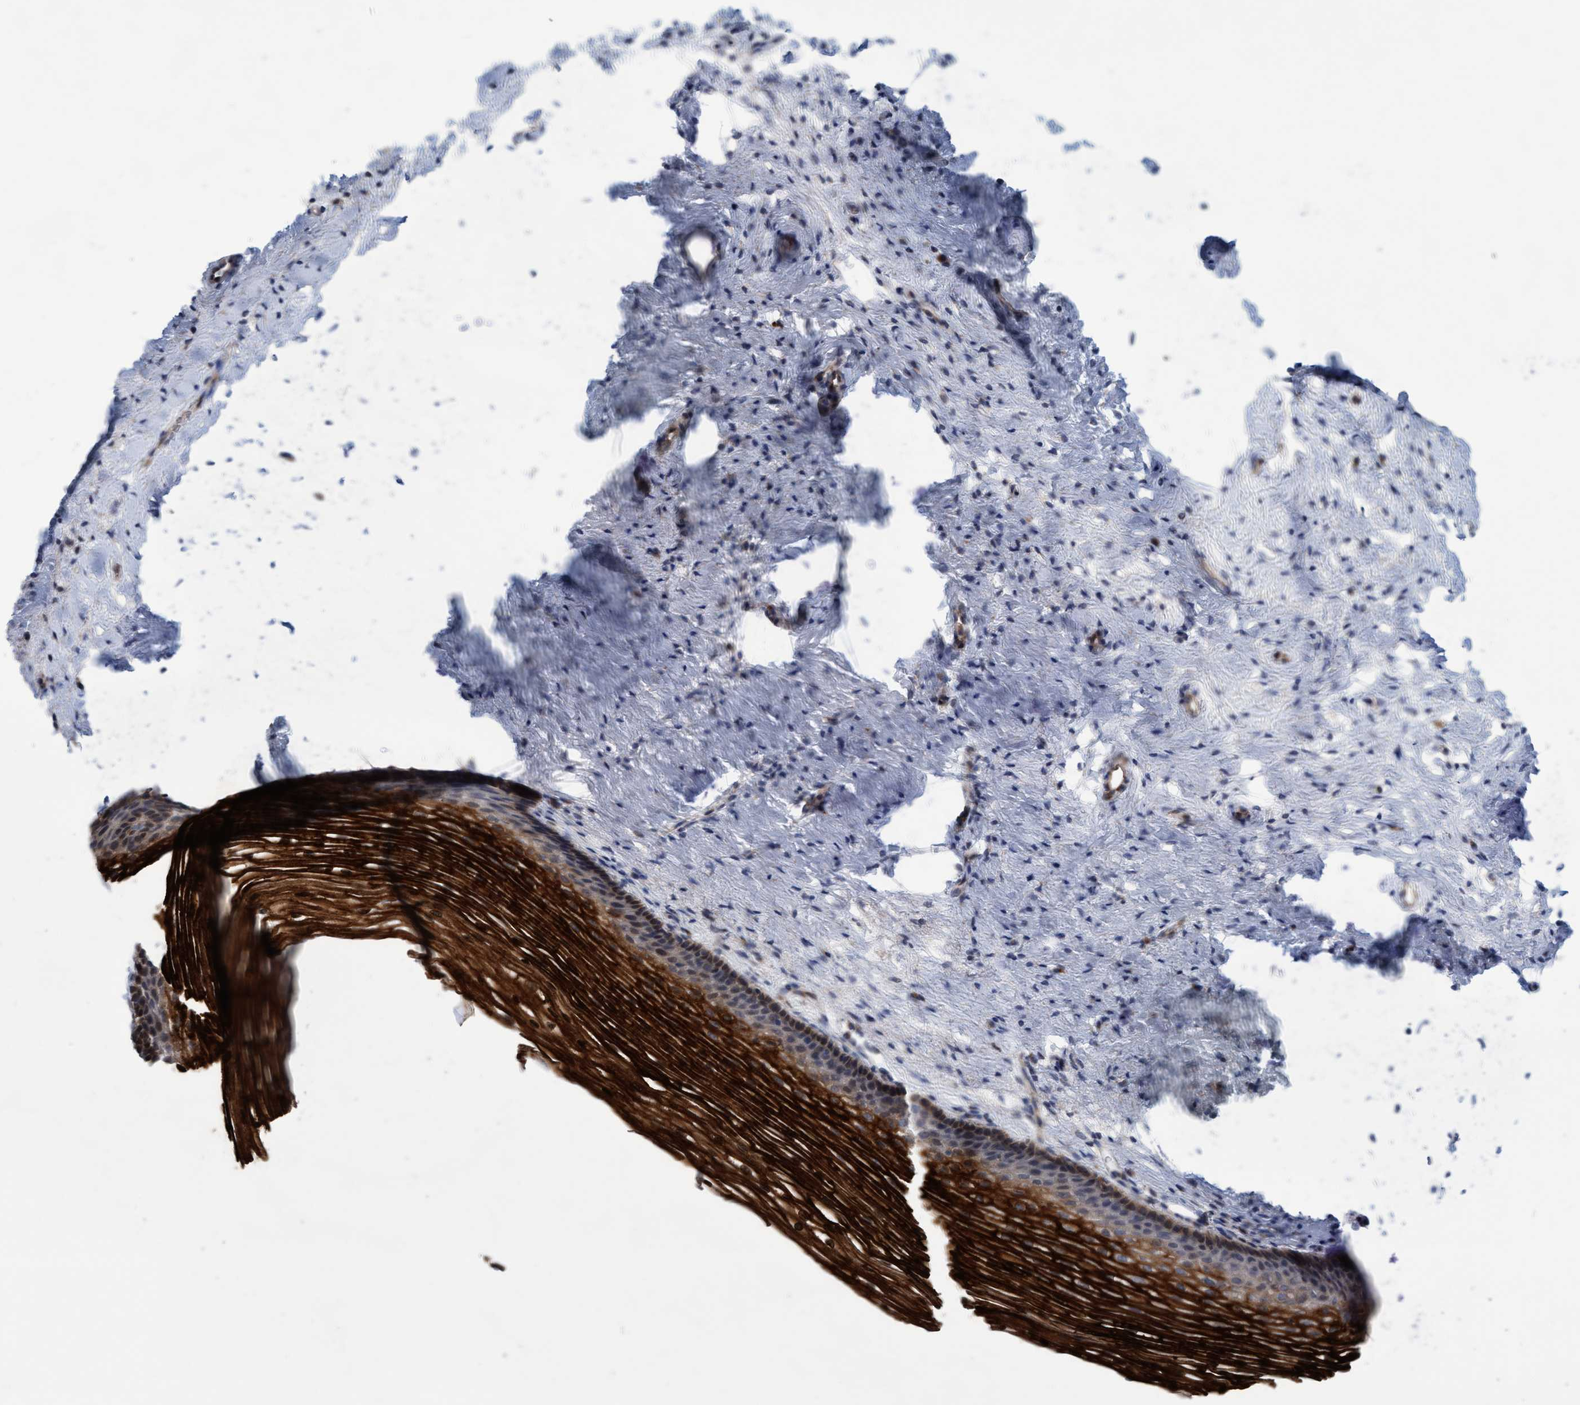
{"staining": {"intensity": "strong", "quantity": ">75%", "location": "cytoplasmic/membranous"}, "tissue": "cervix", "cell_type": "Squamous epithelial cells", "image_type": "normal", "snomed": [{"axis": "morphology", "description": "Normal tissue, NOS"}, {"axis": "topography", "description": "Cervix"}], "caption": "Immunohistochemistry (IHC) staining of normal cervix, which displays high levels of strong cytoplasmic/membranous expression in approximately >75% of squamous epithelial cells indicating strong cytoplasmic/membranous protein positivity. The staining was performed using DAB (brown) for protein detection and nuclei were counterstained in hematoxylin (blue).", "gene": "SLC28A3", "patient": {"sex": "female", "age": 77}}